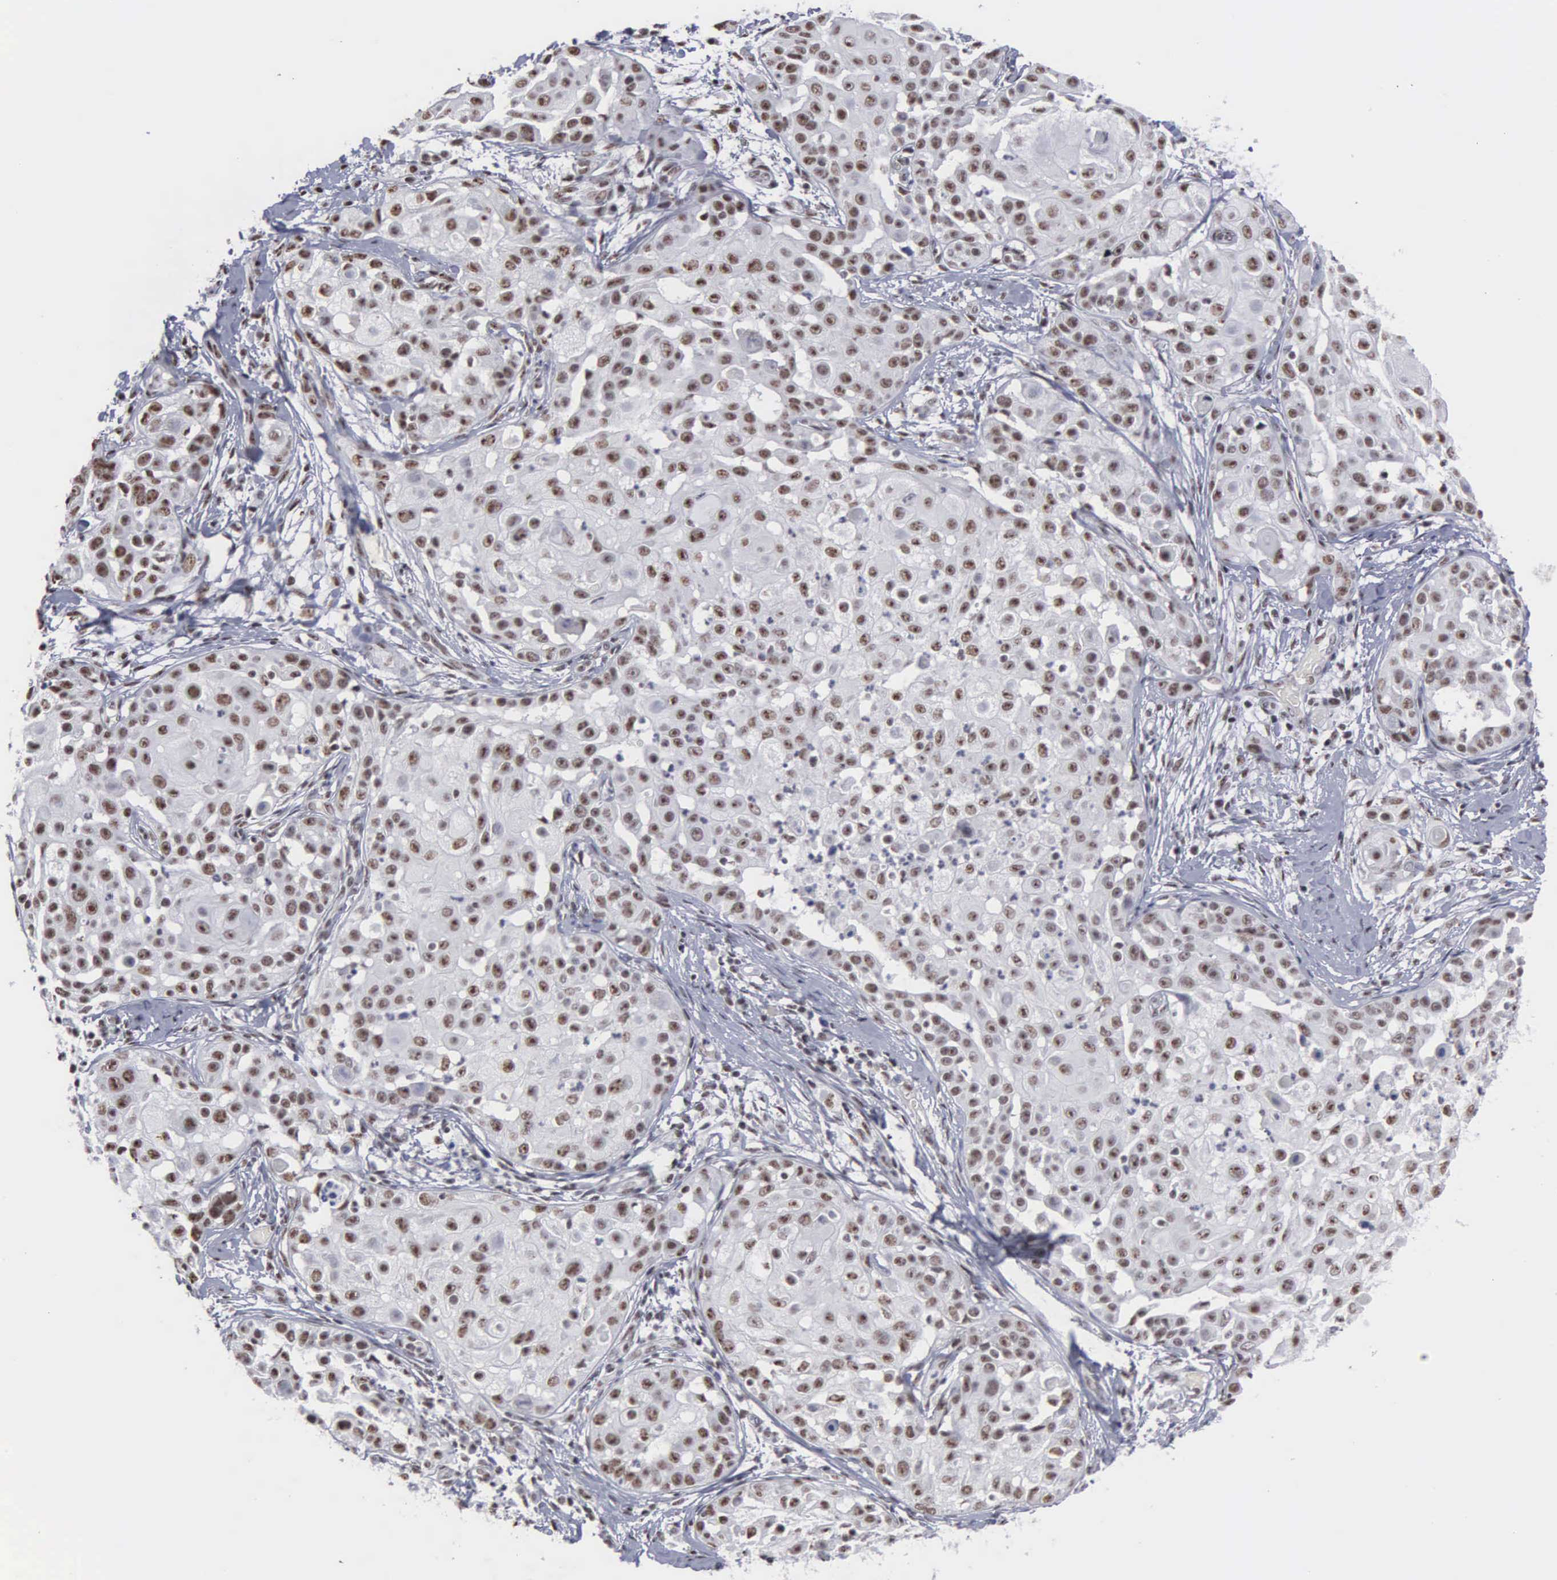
{"staining": {"intensity": "moderate", "quantity": ">75%", "location": "nuclear"}, "tissue": "skin cancer", "cell_type": "Tumor cells", "image_type": "cancer", "snomed": [{"axis": "morphology", "description": "Squamous cell carcinoma, NOS"}, {"axis": "topography", "description": "Skin"}], "caption": "High-power microscopy captured an immunohistochemistry histopathology image of skin squamous cell carcinoma, revealing moderate nuclear staining in about >75% of tumor cells. Using DAB (3,3'-diaminobenzidine) (brown) and hematoxylin (blue) stains, captured at high magnification using brightfield microscopy.", "gene": "KIAA0586", "patient": {"sex": "female", "age": 57}}